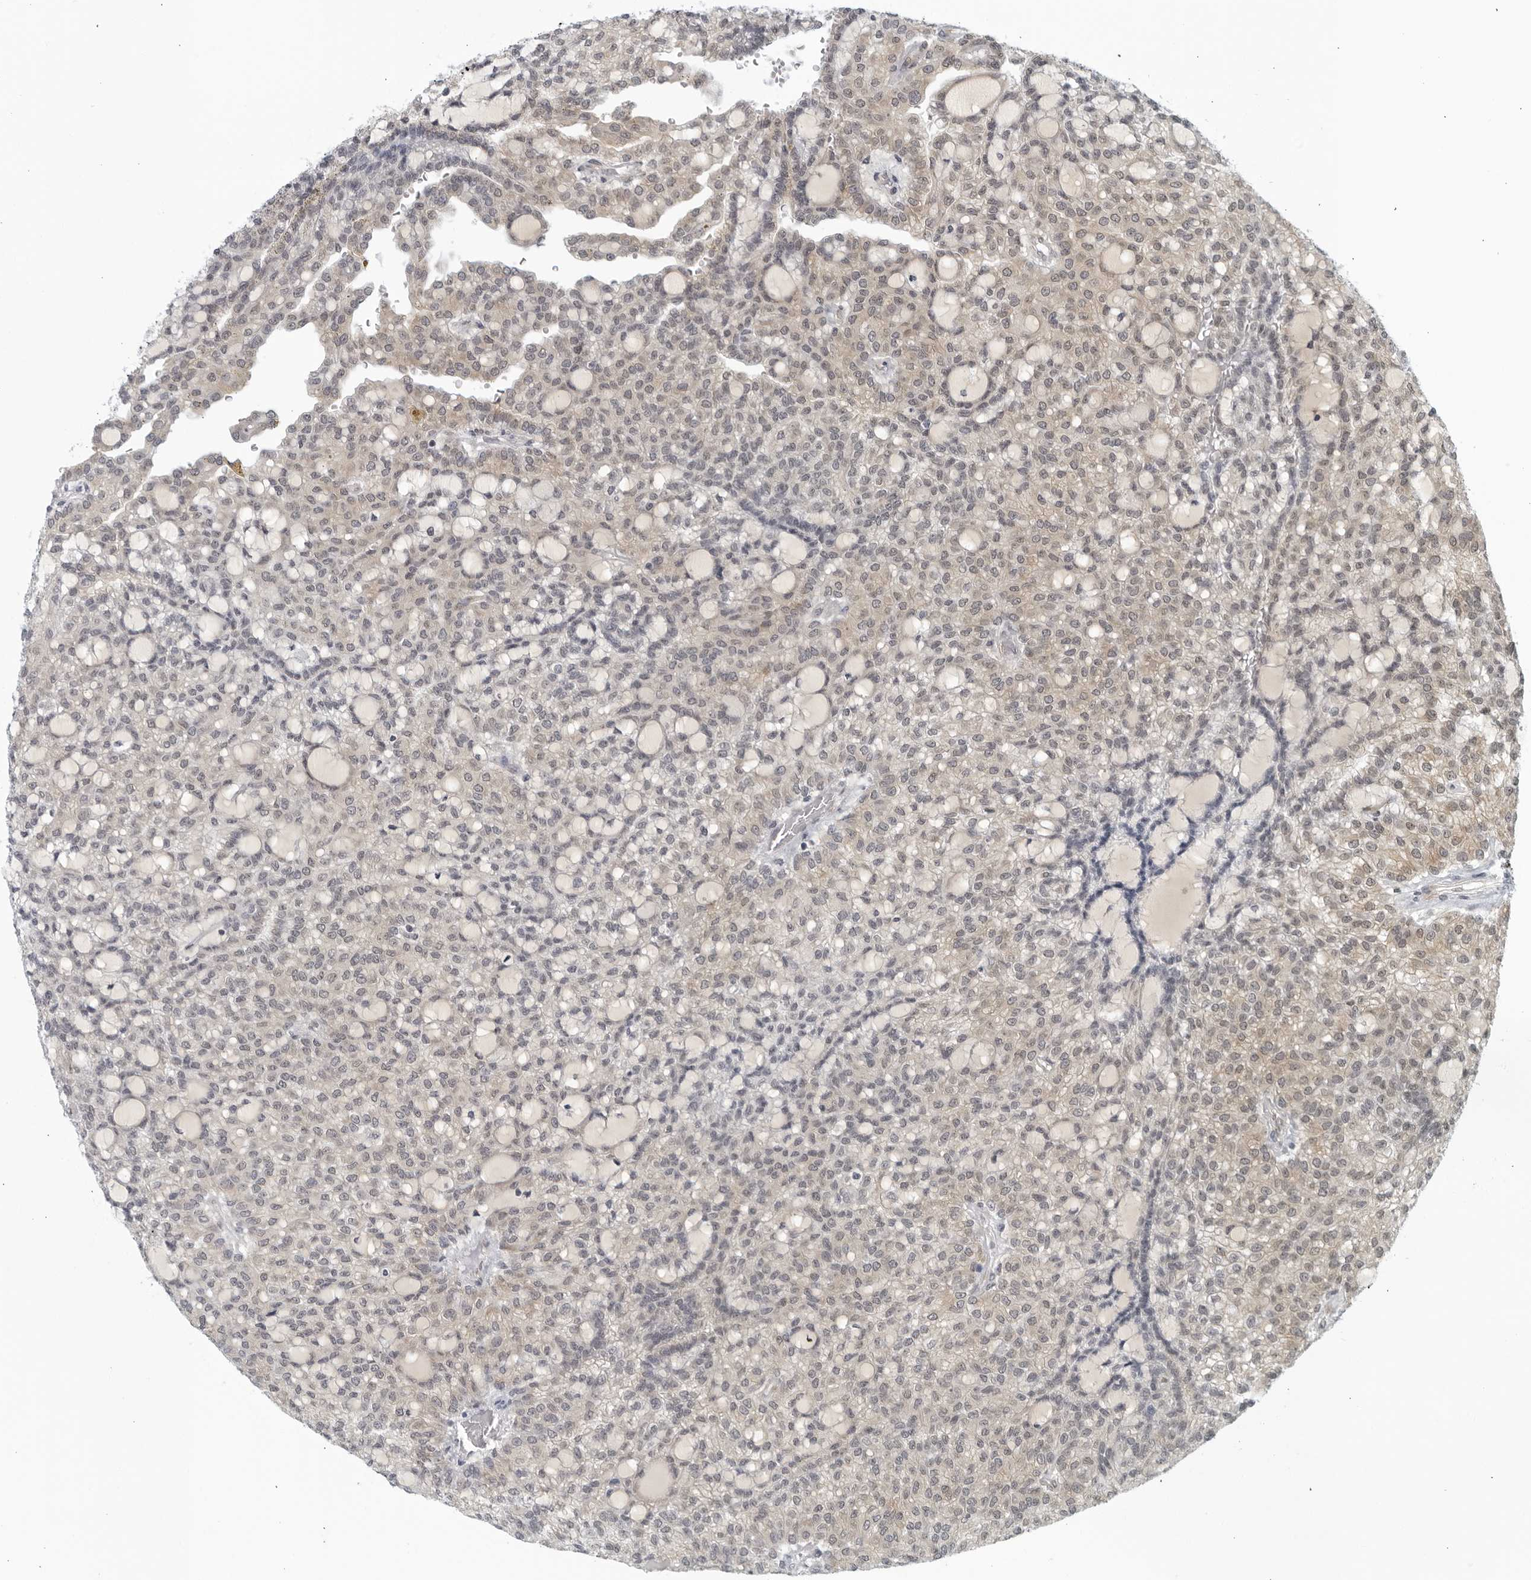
{"staining": {"intensity": "weak", "quantity": "<25%", "location": "cytoplasmic/membranous"}, "tissue": "renal cancer", "cell_type": "Tumor cells", "image_type": "cancer", "snomed": [{"axis": "morphology", "description": "Adenocarcinoma, NOS"}, {"axis": "topography", "description": "Kidney"}], "caption": "Protein analysis of renal cancer reveals no significant staining in tumor cells.", "gene": "RC3H1", "patient": {"sex": "male", "age": 63}}